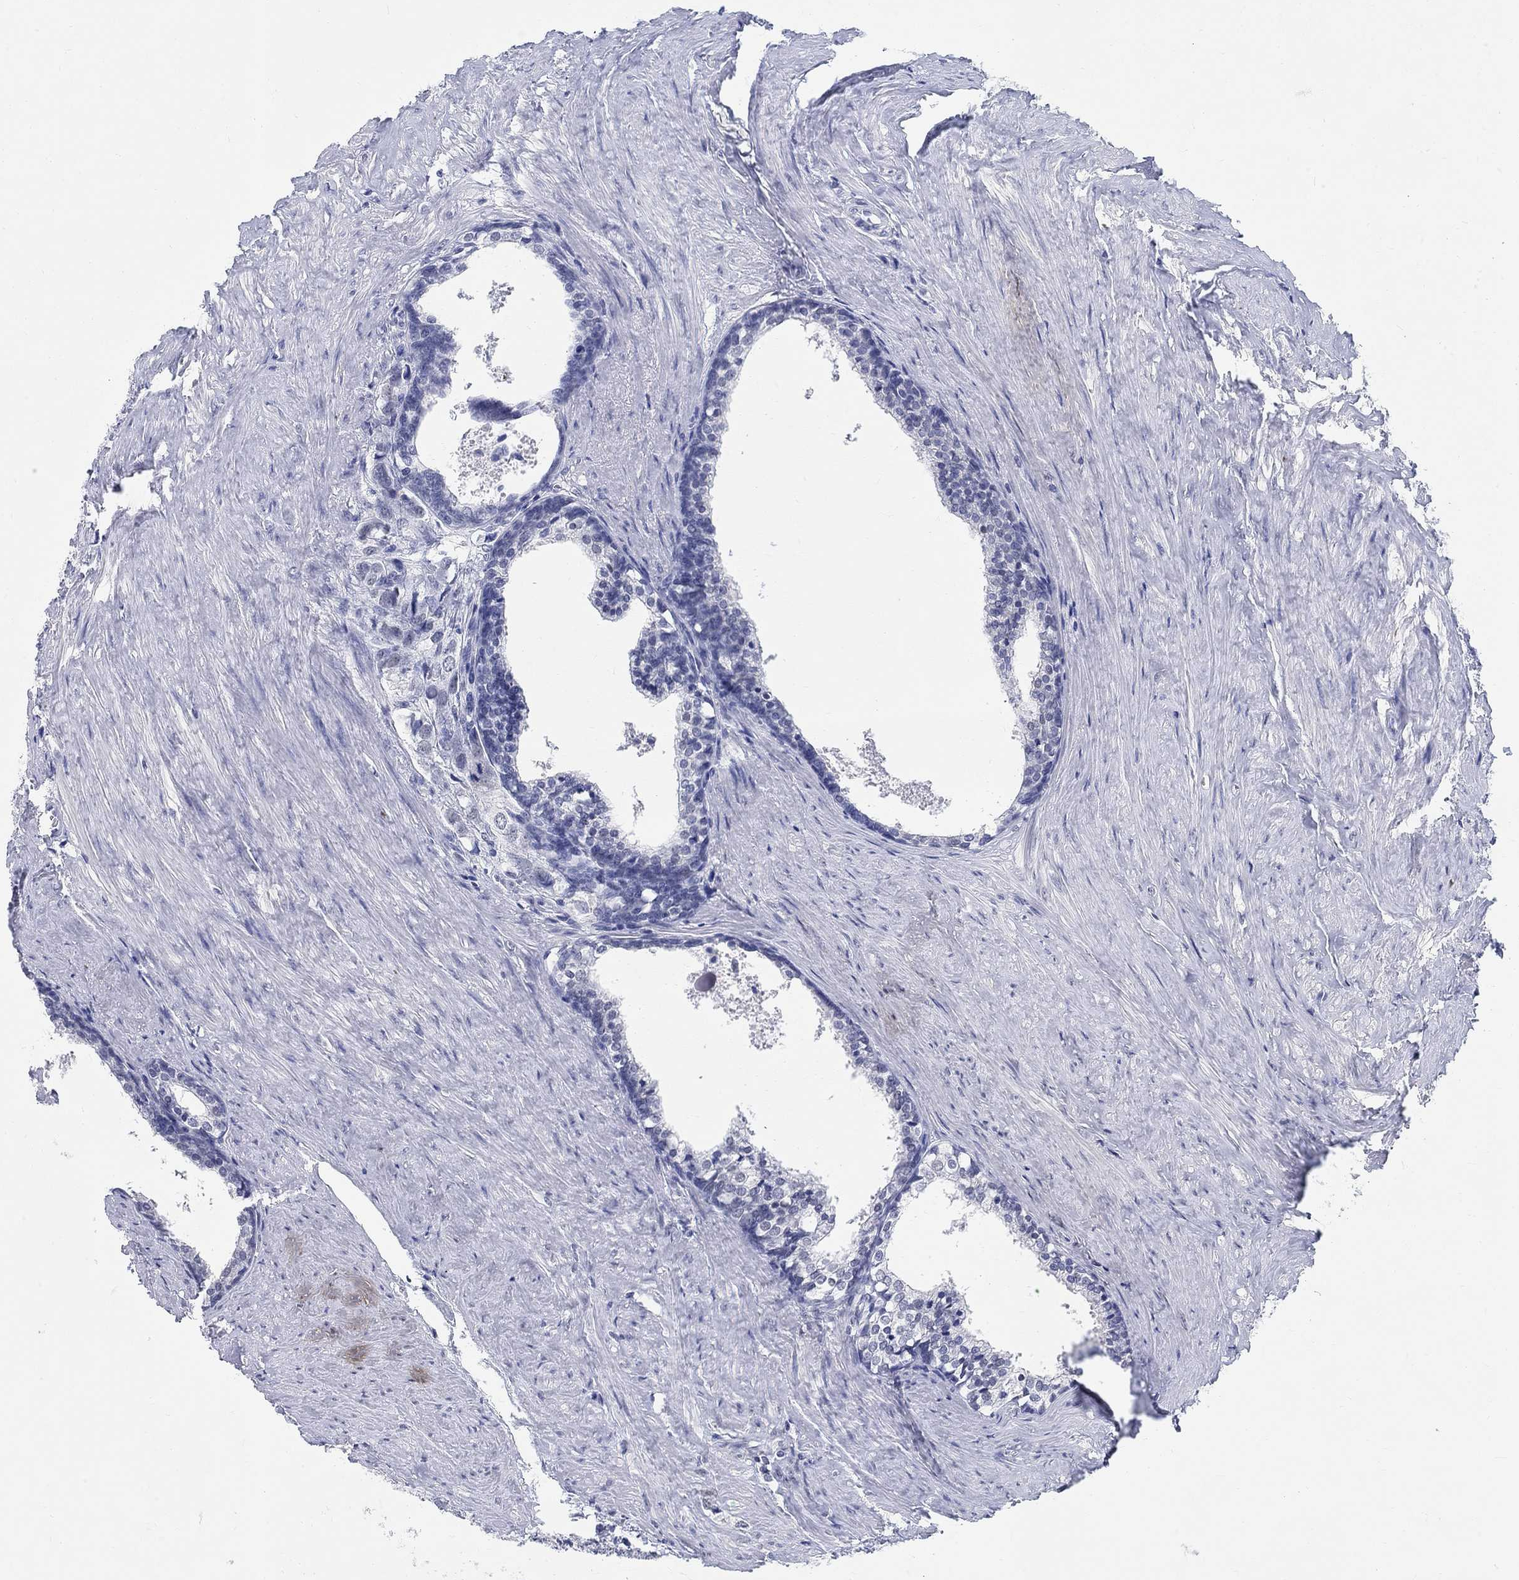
{"staining": {"intensity": "negative", "quantity": "none", "location": "none"}, "tissue": "prostate cancer", "cell_type": "Tumor cells", "image_type": "cancer", "snomed": [{"axis": "morphology", "description": "Adenocarcinoma, NOS"}, {"axis": "topography", "description": "Prostate and seminal vesicle, NOS"}], "caption": "This is an immunohistochemistry micrograph of prostate cancer. There is no staining in tumor cells.", "gene": "ANKS1B", "patient": {"sex": "male", "age": 63}}